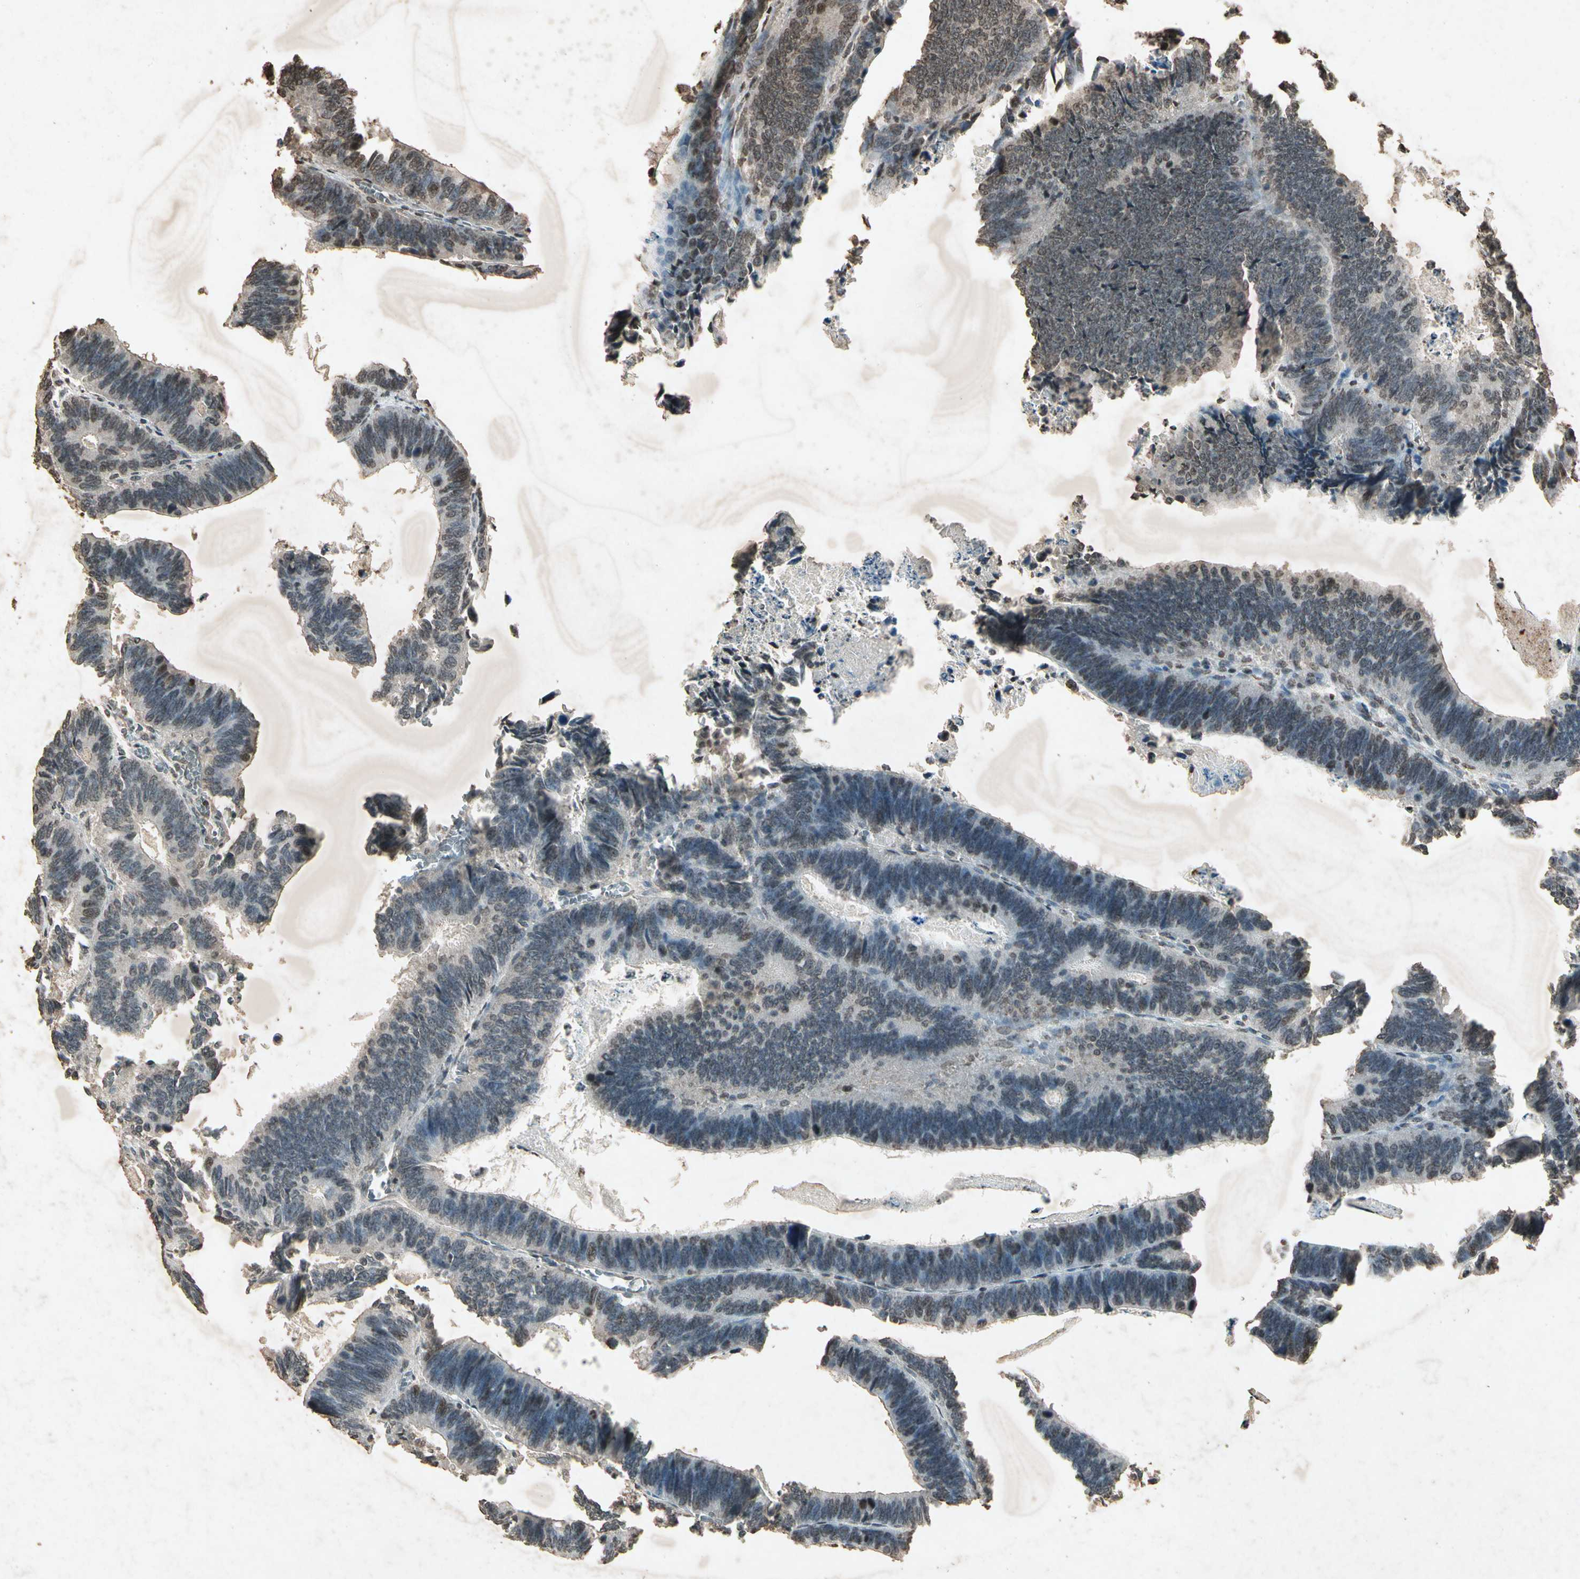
{"staining": {"intensity": "weak", "quantity": "<25%", "location": "cytoplasmic/membranous"}, "tissue": "colorectal cancer", "cell_type": "Tumor cells", "image_type": "cancer", "snomed": [{"axis": "morphology", "description": "Adenocarcinoma, NOS"}, {"axis": "topography", "description": "Colon"}], "caption": "The histopathology image demonstrates no significant positivity in tumor cells of colorectal cancer (adenocarcinoma). (DAB (3,3'-diaminobenzidine) immunohistochemistry (IHC), high magnification).", "gene": "GC", "patient": {"sex": "male", "age": 72}}